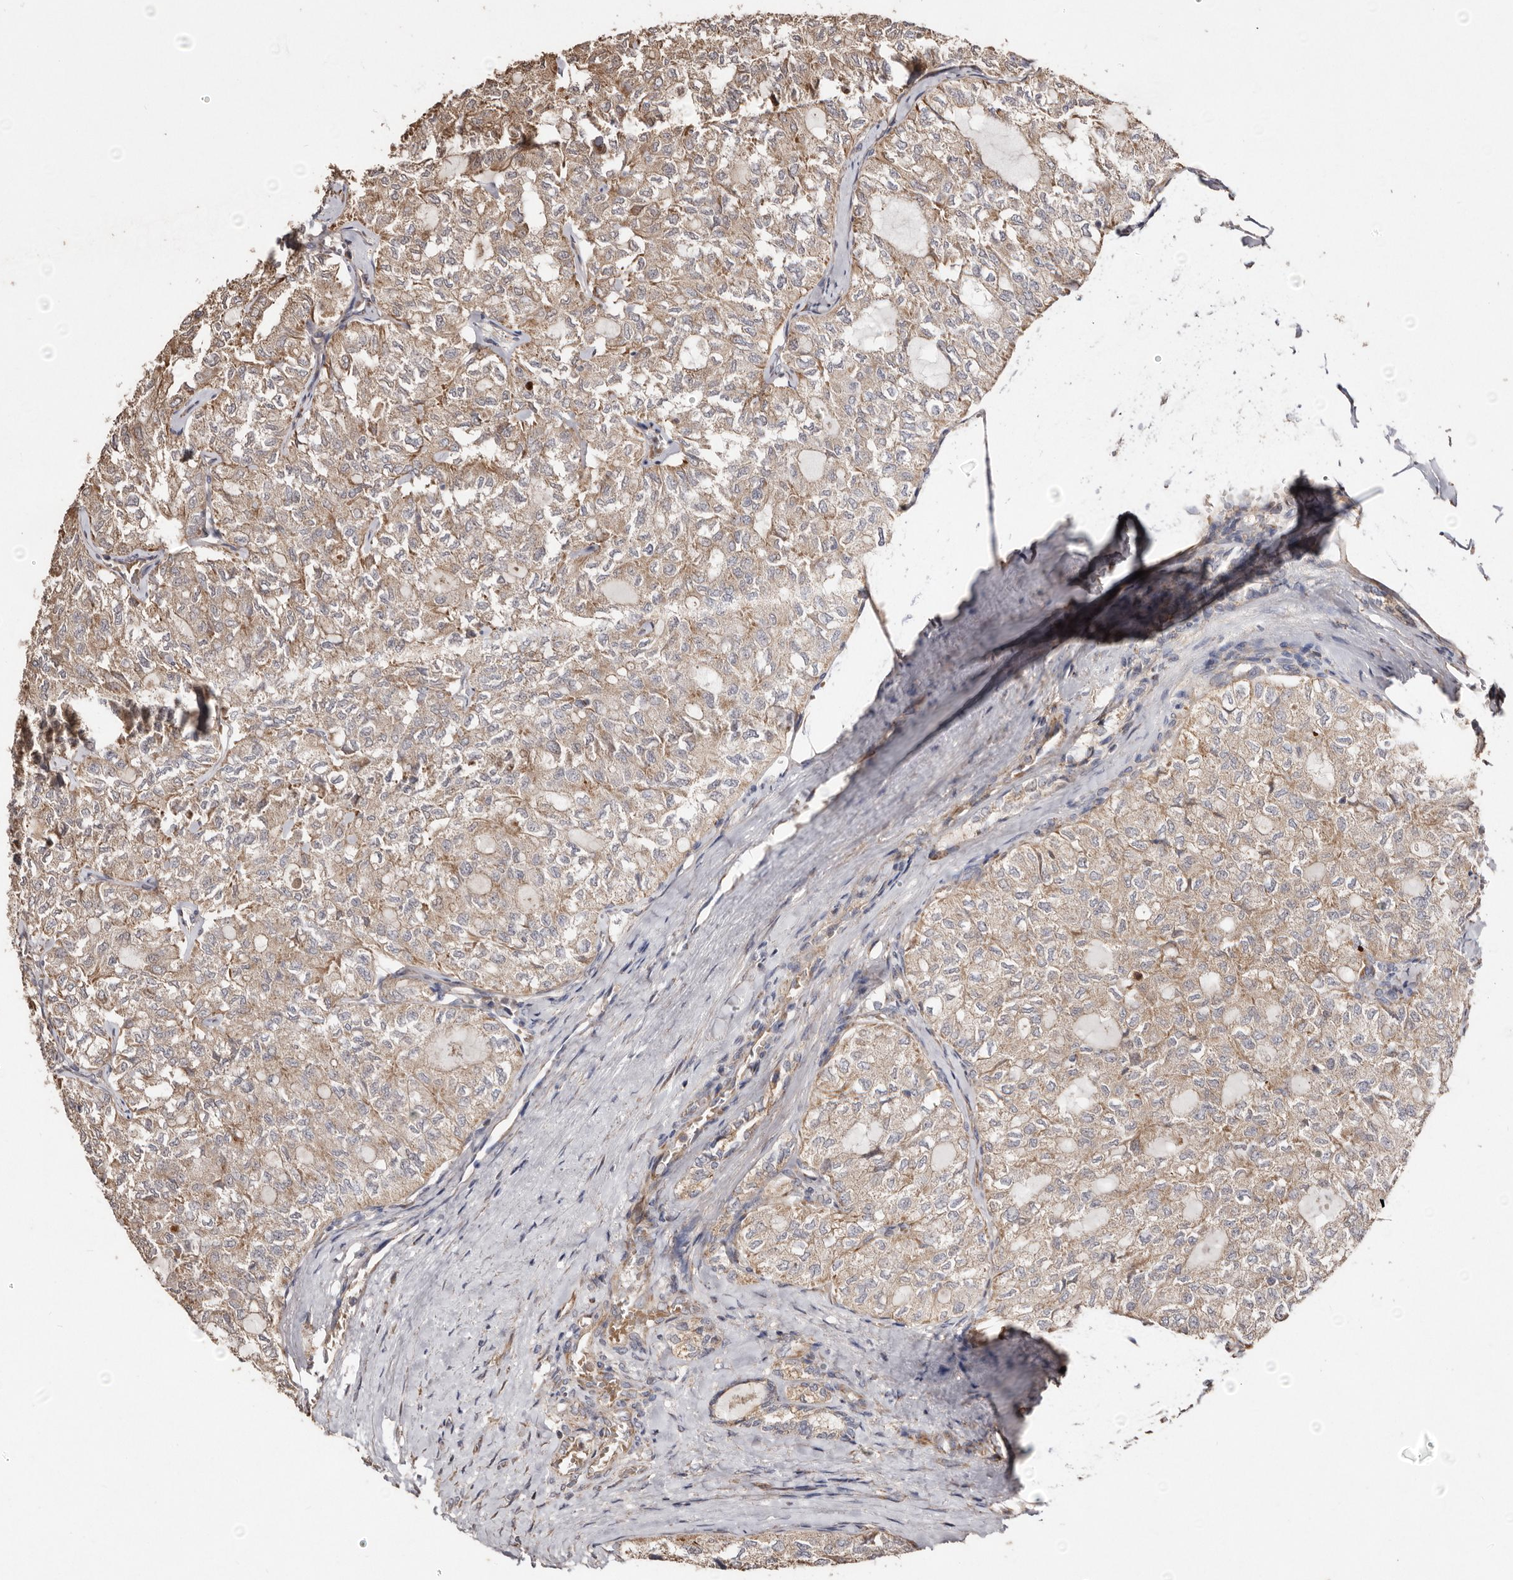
{"staining": {"intensity": "moderate", "quantity": ">75%", "location": "cytoplasmic/membranous"}, "tissue": "thyroid cancer", "cell_type": "Tumor cells", "image_type": "cancer", "snomed": [{"axis": "morphology", "description": "Follicular adenoma carcinoma, NOS"}, {"axis": "topography", "description": "Thyroid gland"}], "caption": "Thyroid follicular adenoma carcinoma tissue demonstrates moderate cytoplasmic/membranous staining in about >75% of tumor cells, visualized by immunohistochemistry. (Brightfield microscopy of DAB IHC at high magnification).", "gene": "MACC1", "patient": {"sex": "male", "age": 75}}